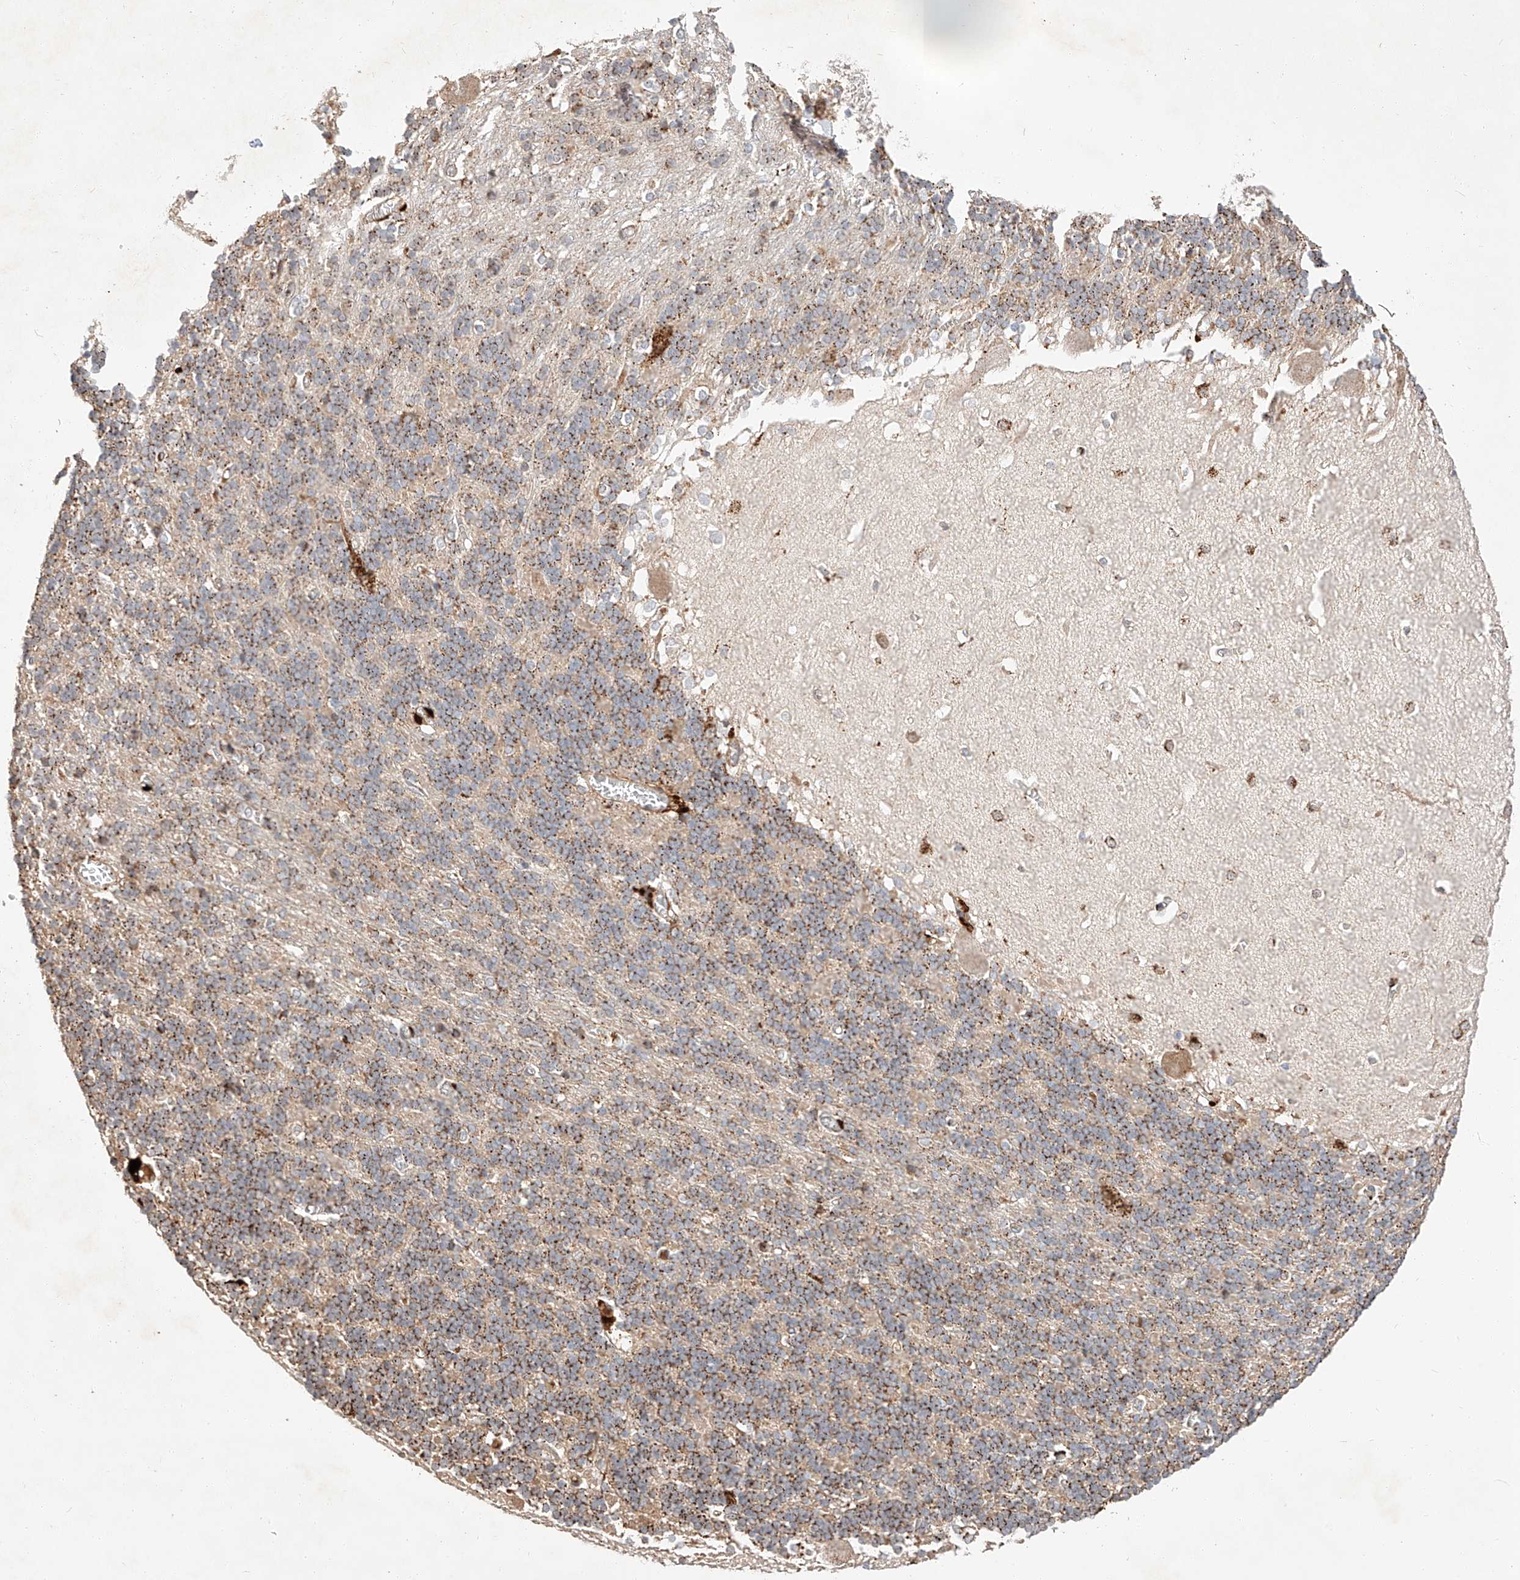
{"staining": {"intensity": "moderate", "quantity": "25%-75%", "location": "cytoplasmic/membranous"}, "tissue": "cerebellum", "cell_type": "Cells in granular layer", "image_type": "normal", "snomed": [{"axis": "morphology", "description": "Normal tissue, NOS"}, {"axis": "topography", "description": "Cerebellum"}], "caption": "Immunohistochemical staining of normal human cerebellum exhibits moderate cytoplasmic/membranous protein staining in about 25%-75% of cells in granular layer. The protein is shown in brown color, while the nuclei are stained blue.", "gene": "SUSD6", "patient": {"sex": "male", "age": 37}}